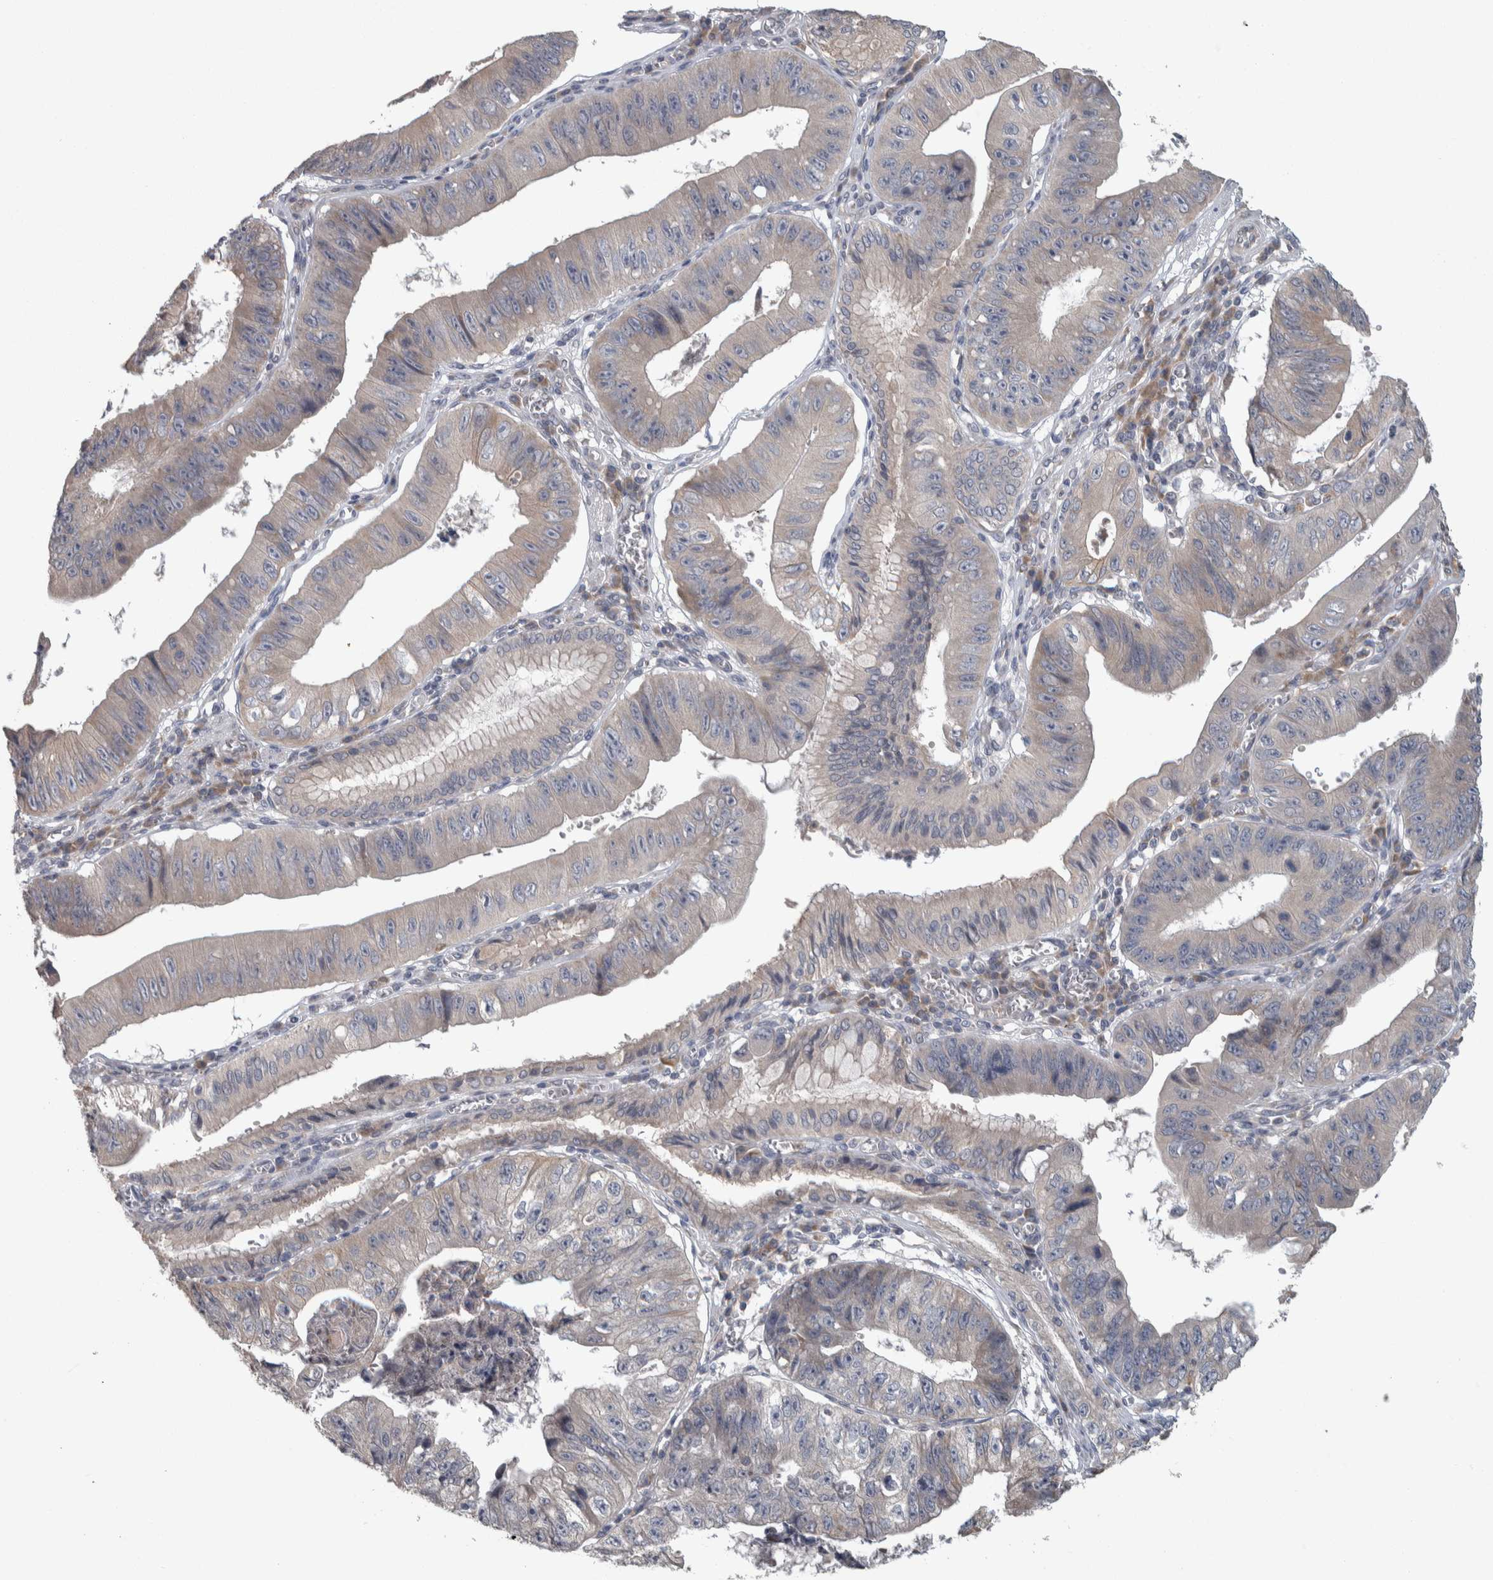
{"staining": {"intensity": "negative", "quantity": "none", "location": "none"}, "tissue": "stomach cancer", "cell_type": "Tumor cells", "image_type": "cancer", "snomed": [{"axis": "morphology", "description": "Adenocarcinoma, NOS"}, {"axis": "topography", "description": "Stomach"}], "caption": "Immunohistochemistry histopathology image of neoplastic tissue: human stomach cancer stained with DAB reveals no significant protein staining in tumor cells. (DAB (3,3'-diaminobenzidine) IHC, high magnification).", "gene": "SRP68", "patient": {"sex": "male", "age": 59}}